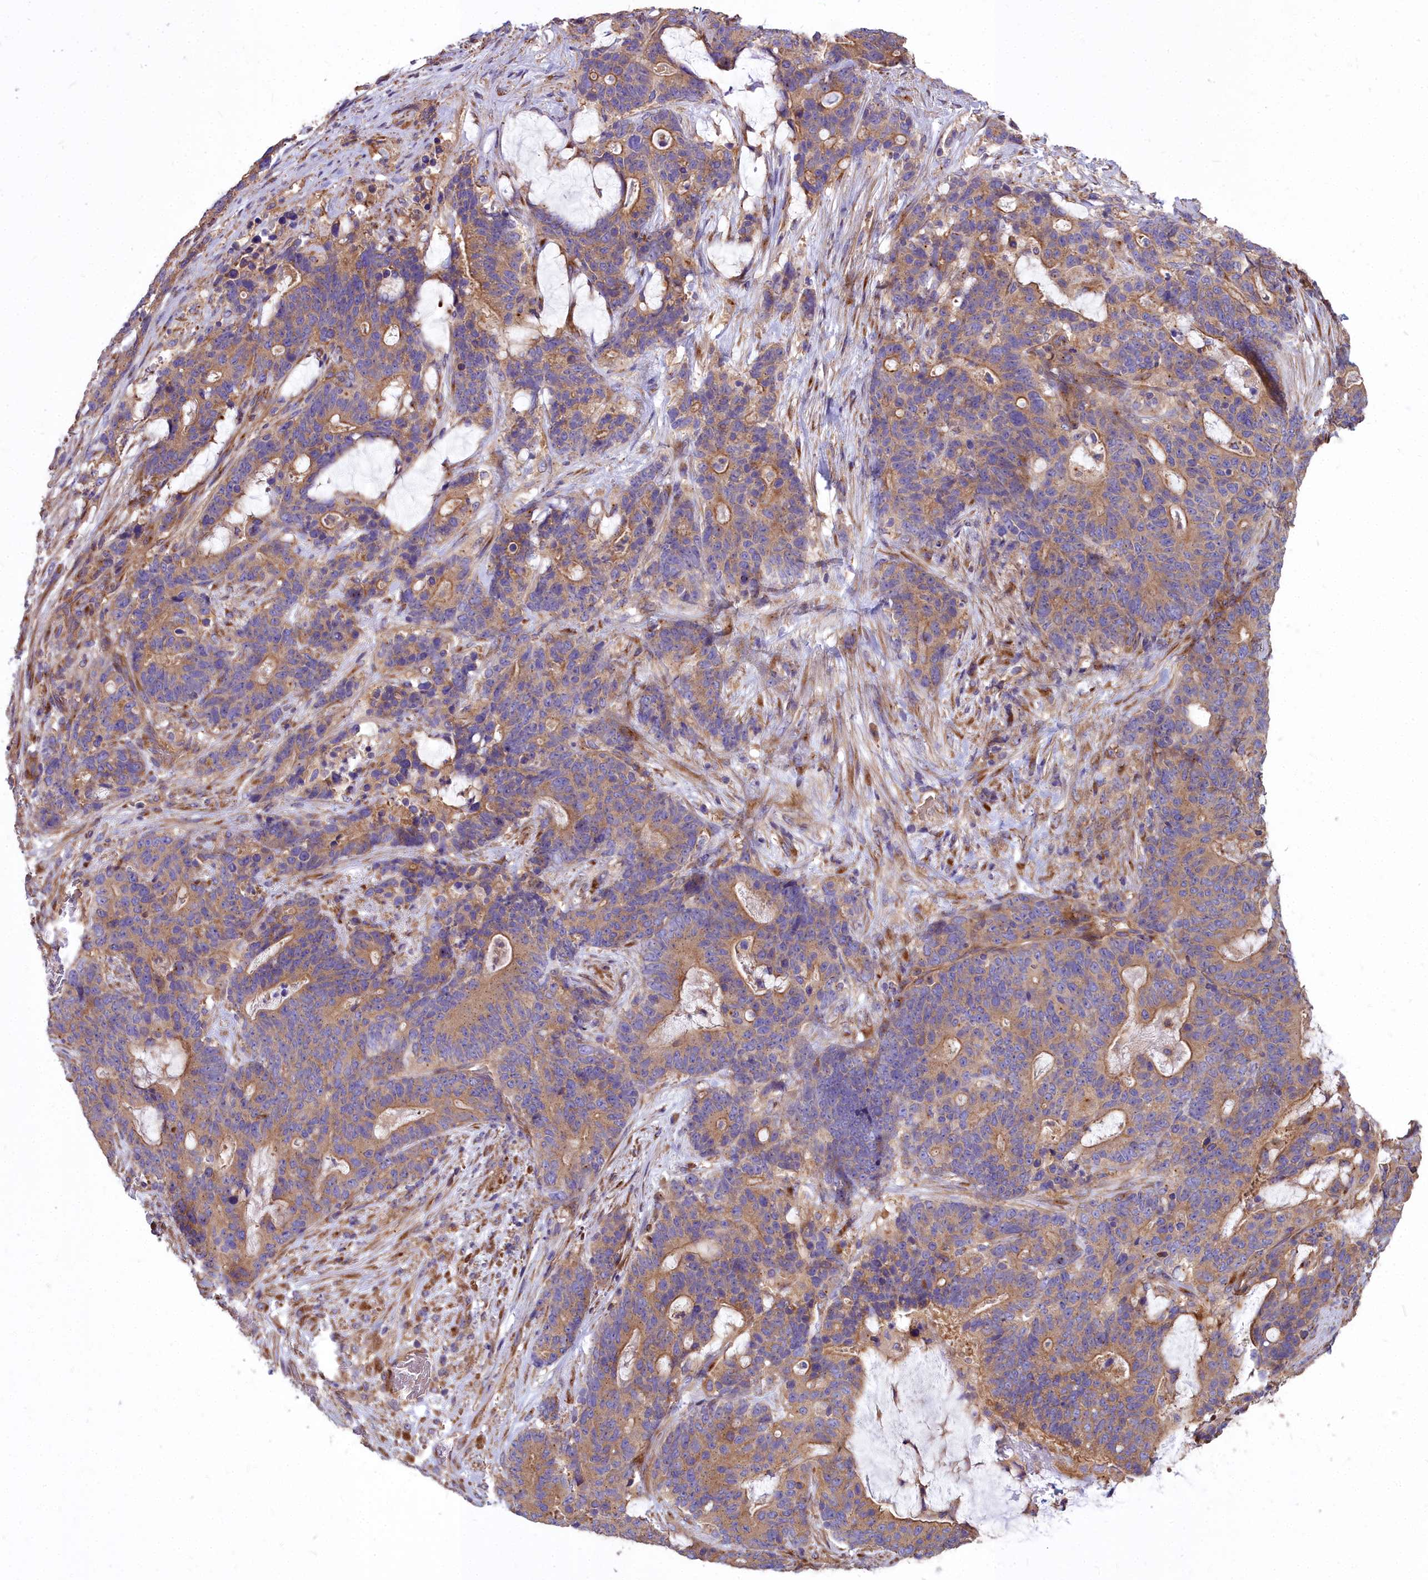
{"staining": {"intensity": "moderate", "quantity": ">75%", "location": "cytoplasmic/membranous"}, "tissue": "stomach cancer", "cell_type": "Tumor cells", "image_type": "cancer", "snomed": [{"axis": "morphology", "description": "Normal tissue, NOS"}, {"axis": "morphology", "description": "Adenocarcinoma, NOS"}, {"axis": "topography", "description": "Stomach"}], "caption": "A brown stain shows moderate cytoplasmic/membranous positivity of a protein in stomach adenocarcinoma tumor cells. (DAB IHC, brown staining for protein, blue staining for nuclei).", "gene": "DCTN3", "patient": {"sex": "female", "age": 64}}